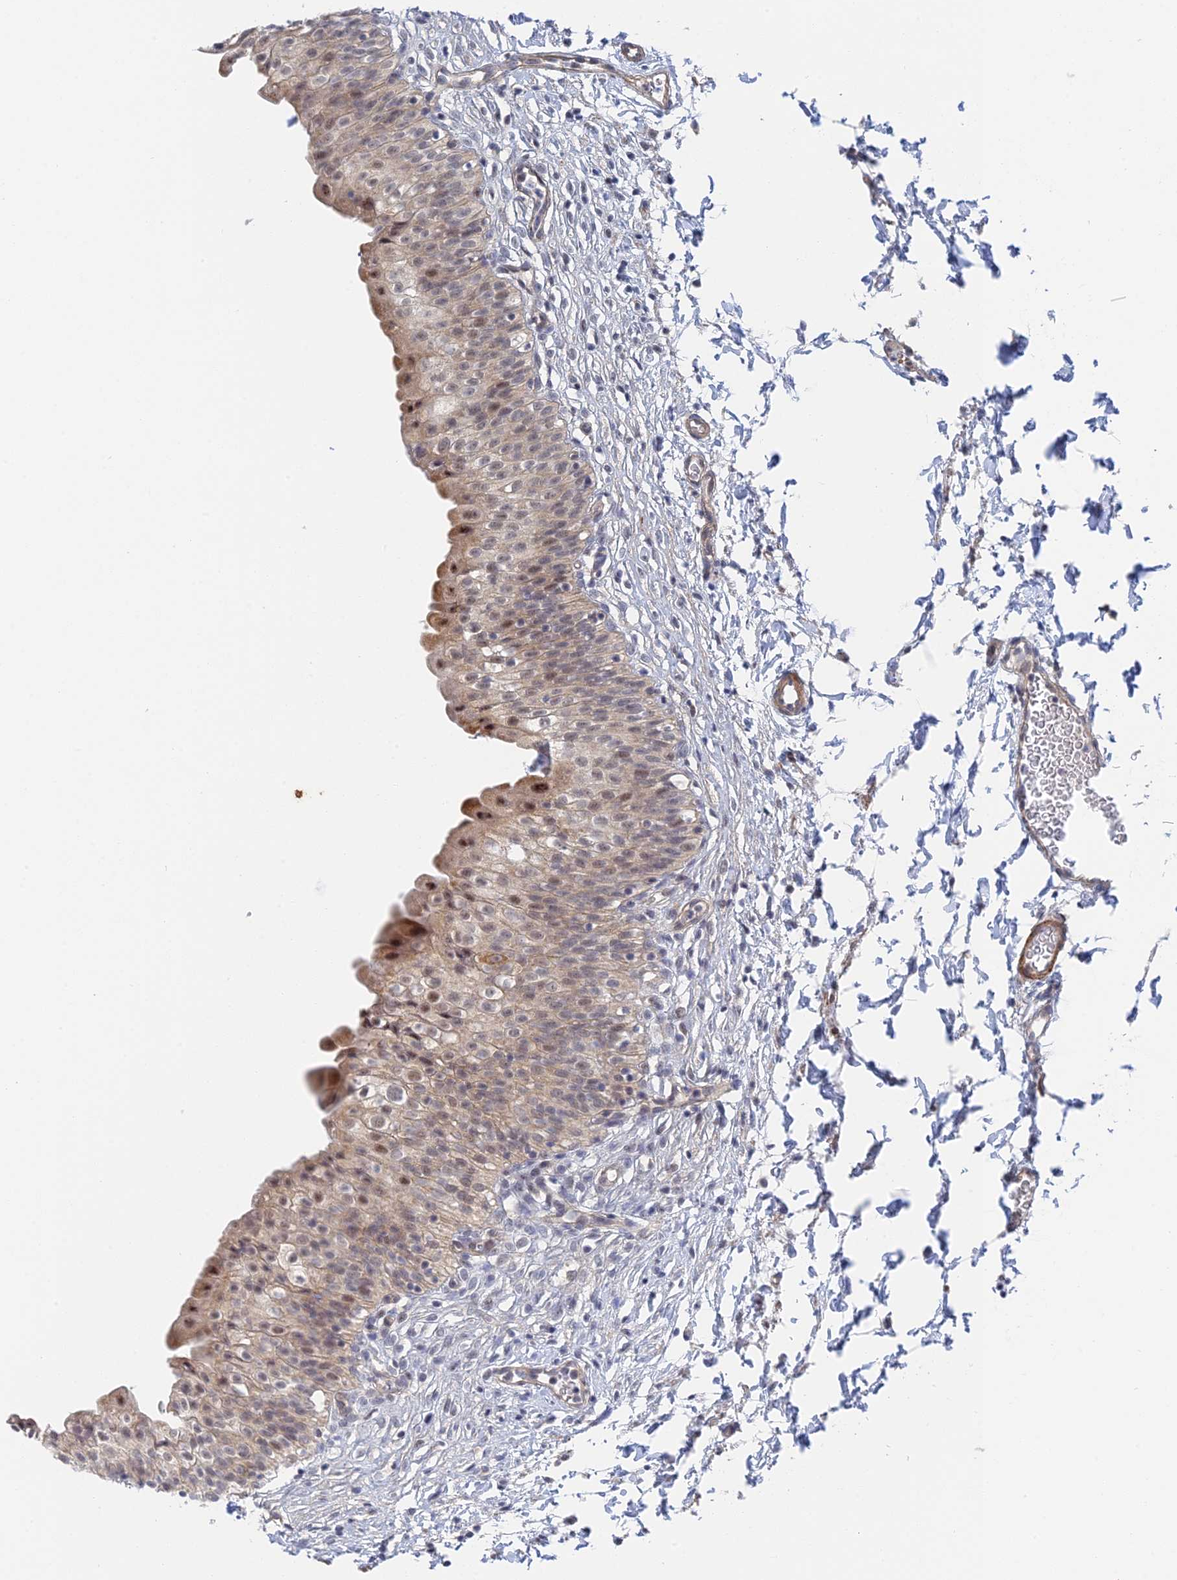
{"staining": {"intensity": "moderate", "quantity": "25%-75%", "location": "cytoplasmic/membranous,nuclear"}, "tissue": "urinary bladder", "cell_type": "Urothelial cells", "image_type": "normal", "snomed": [{"axis": "morphology", "description": "Normal tissue, NOS"}, {"axis": "topography", "description": "Urinary bladder"}], "caption": "A high-resolution photomicrograph shows immunohistochemistry staining of unremarkable urinary bladder, which demonstrates moderate cytoplasmic/membranous,nuclear positivity in approximately 25%-75% of urothelial cells.", "gene": "CFAP92", "patient": {"sex": "male", "age": 55}}